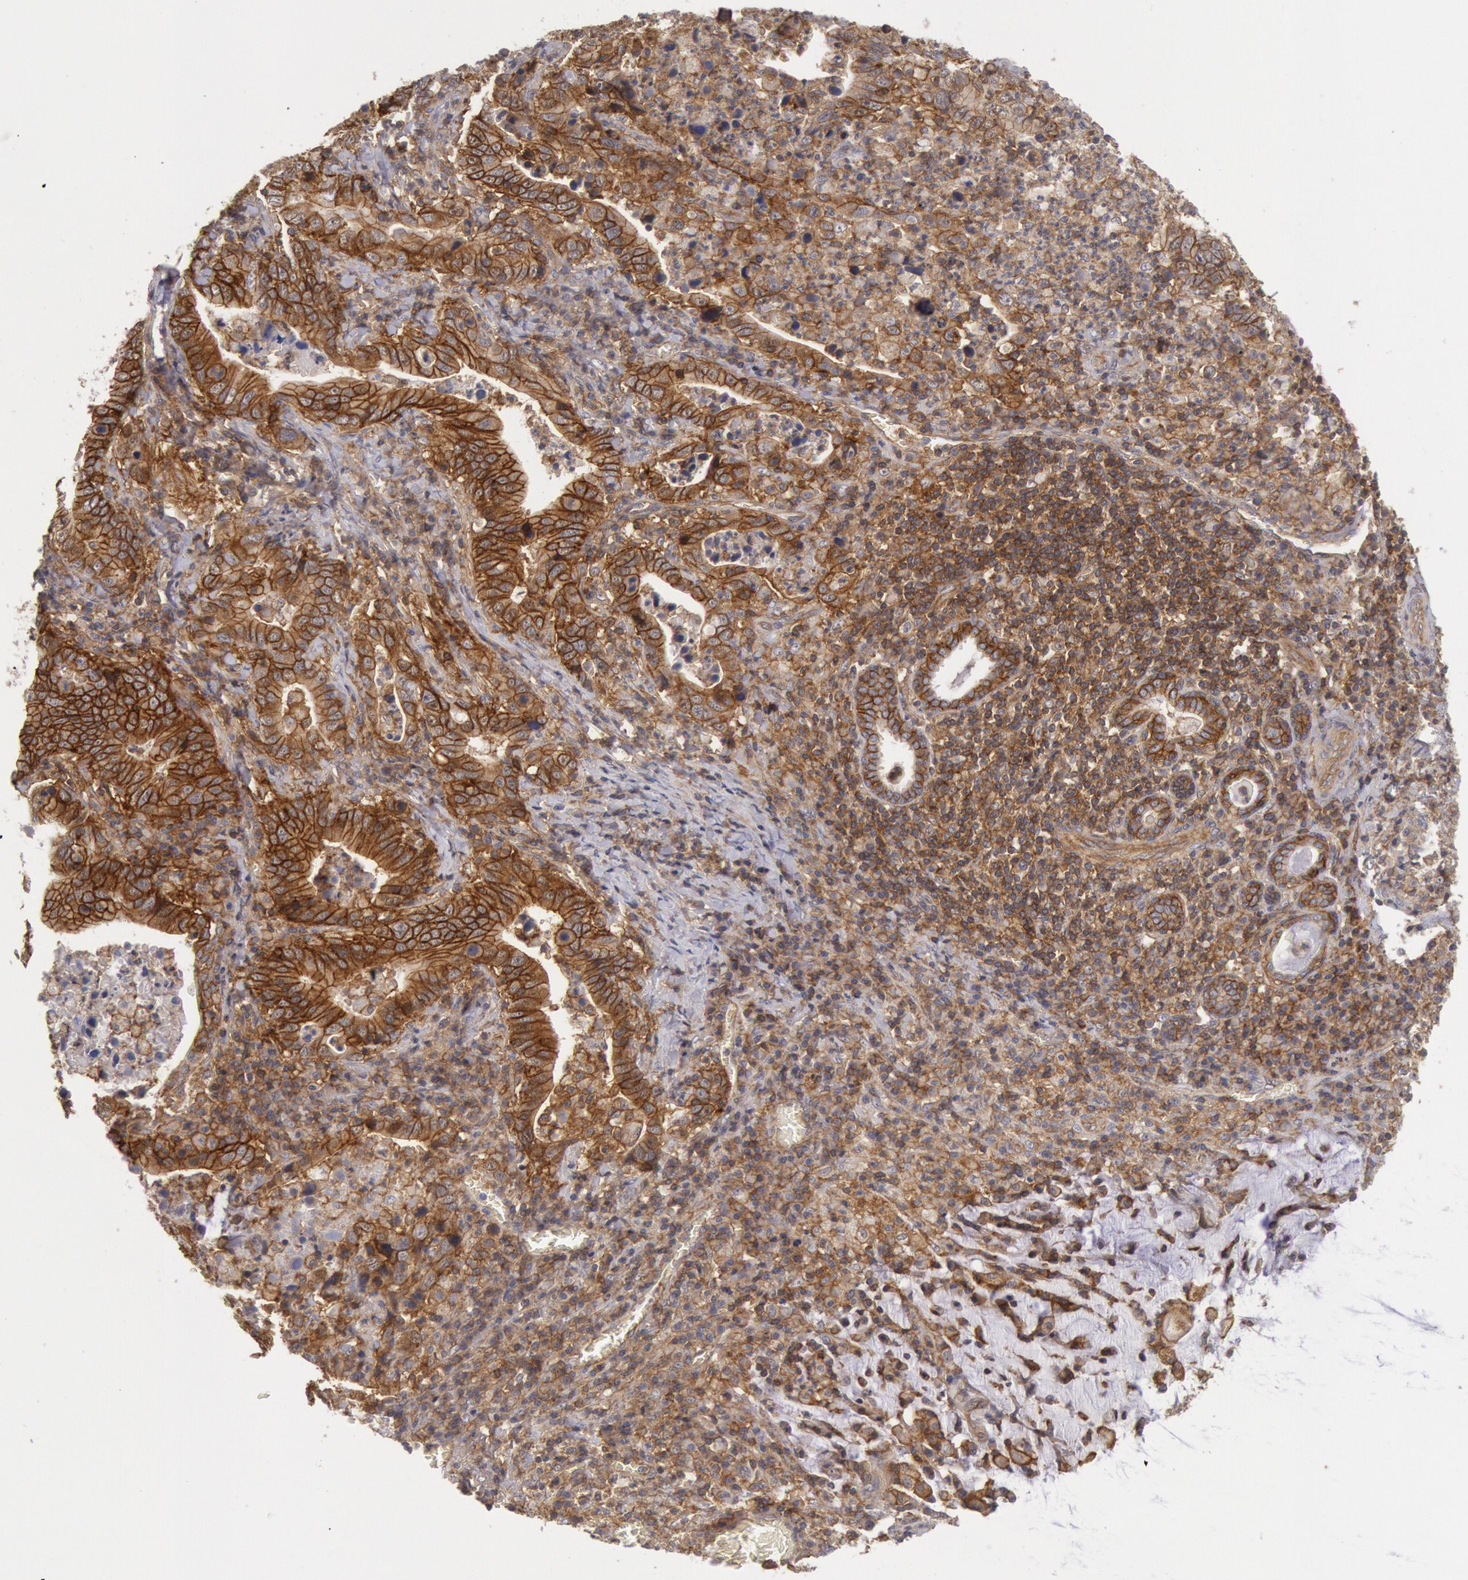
{"staining": {"intensity": "strong", "quantity": ">75%", "location": "cytoplasmic/membranous"}, "tissue": "stomach cancer", "cell_type": "Tumor cells", "image_type": "cancer", "snomed": [{"axis": "morphology", "description": "Adenocarcinoma, NOS"}, {"axis": "topography", "description": "Stomach, upper"}], "caption": "This photomicrograph displays adenocarcinoma (stomach) stained with immunohistochemistry (IHC) to label a protein in brown. The cytoplasmic/membranous of tumor cells show strong positivity for the protein. Nuclei are counter-stained blue.", "gene": "STX4", "patient": {"sex": "male", "age": 63}}